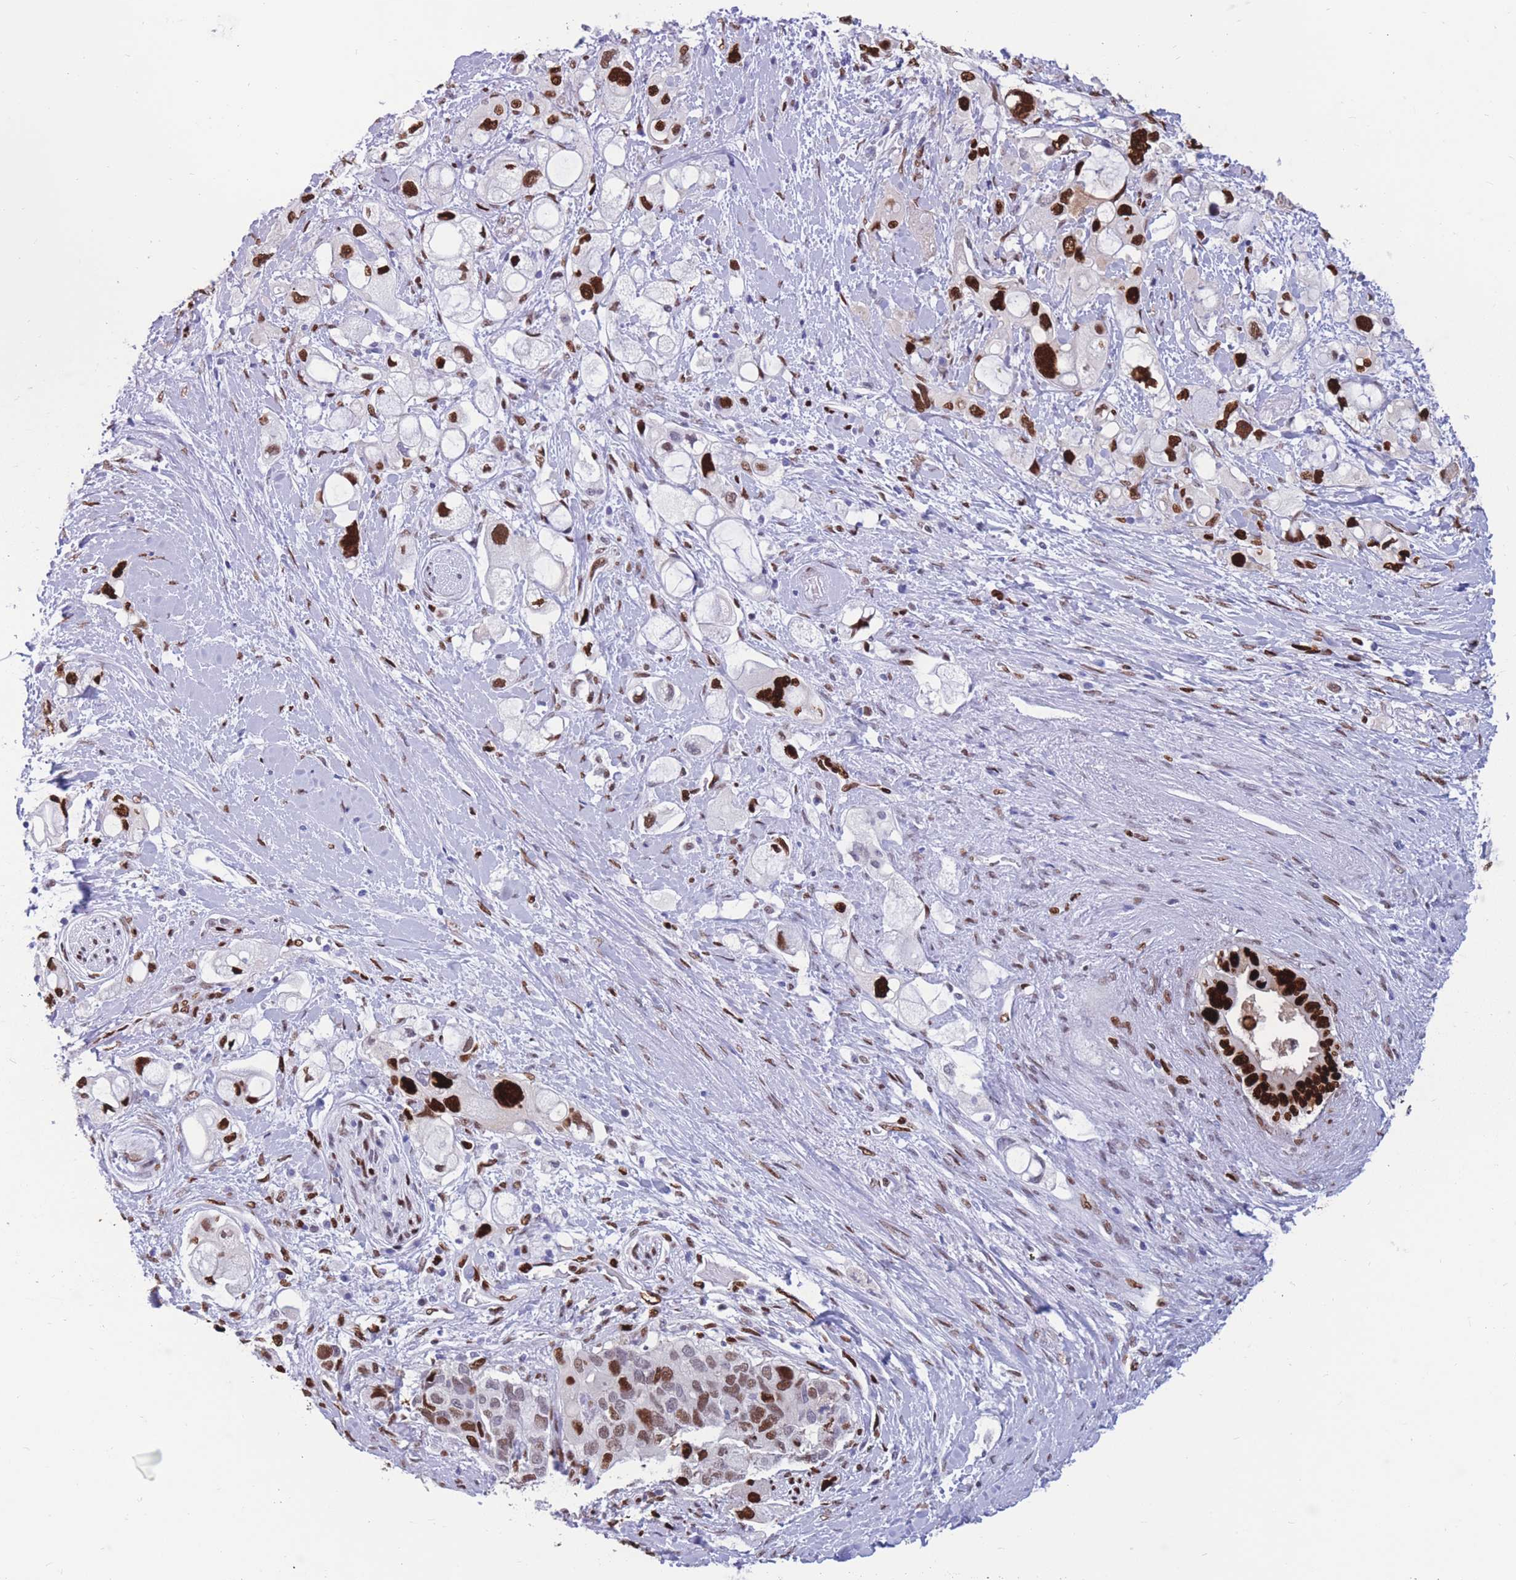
{"staining": {"intensity": "strong", "quantity": "25%-75%", "location": "nuclear"}, "tissue": "pancreatic cancer", "cell_type": "Tumor cells", "image_type": "cancer", "snomed": [{"axis": "morphology", "description": "Adenocarcinoma, NOS"}, {"axis": "topography", "description": "Pancreas"}], "caption": "DAB immunohistochemical staining of human pancreatic cancer (adenocarcinoma) reveals strong nuclear protein expression in approximately 25%-75% of tumor cells.", "gene": "NASP", "patient": {"sex": "female", "age": 56}}